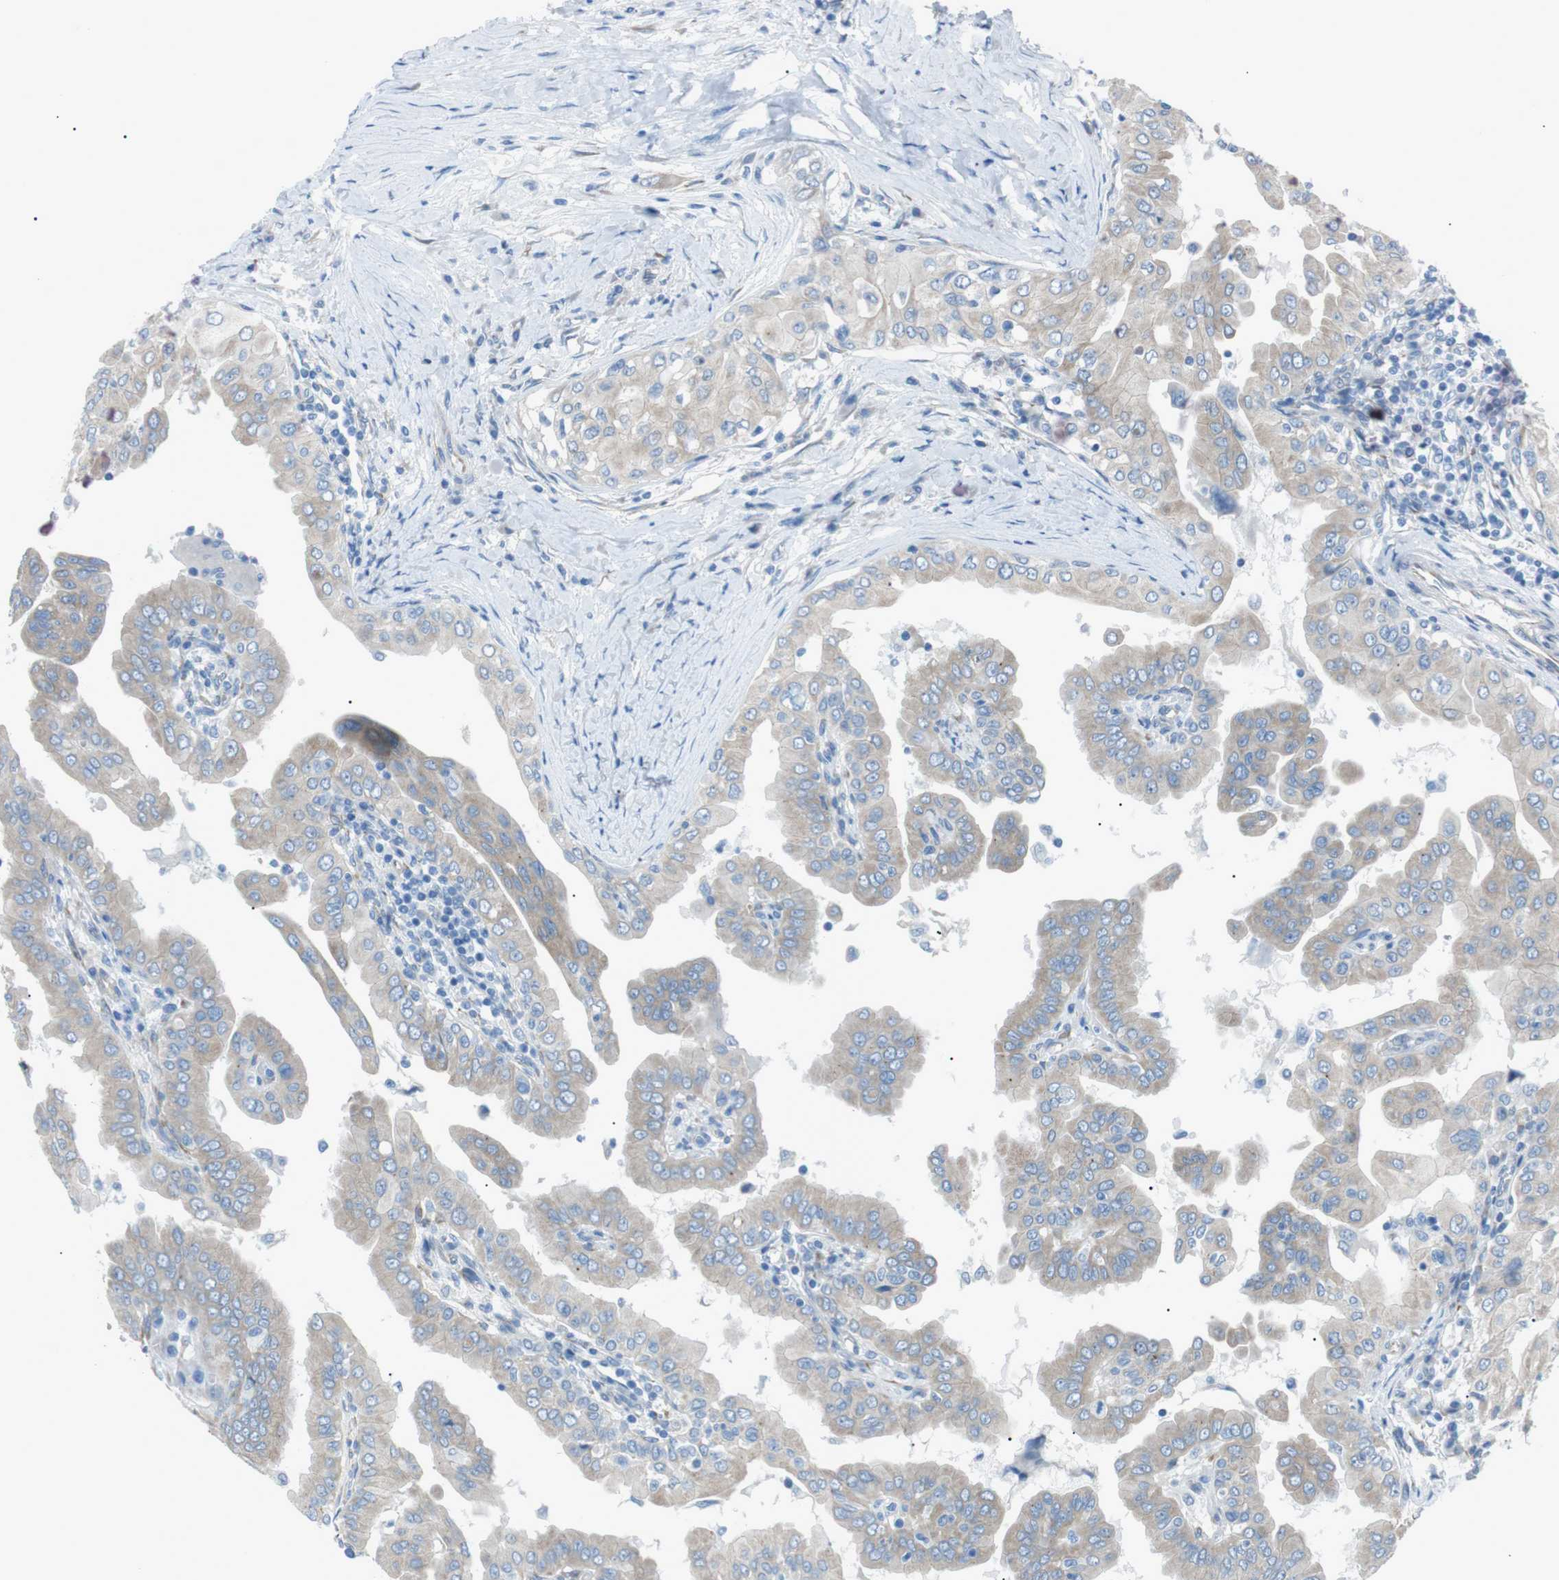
{"staining": {"intensity": "negative", "quantity": "none", "location": "none"}, "tissue": "thyroid cancer", "cell_type": "Tumor cells", "image_type": "cancer", "snomed": [{"axis": "morphology", "description": "Papillary adenocarcinoma, NOS"}, {"axis": "topography", "description": "Thyroid gland"}], "caption": "Tumor cells show no significant staining in papillary adenocarcinoma (thyroid).", "gene": "MTARC2", "patient": {"sex": "male", "age": 33}}